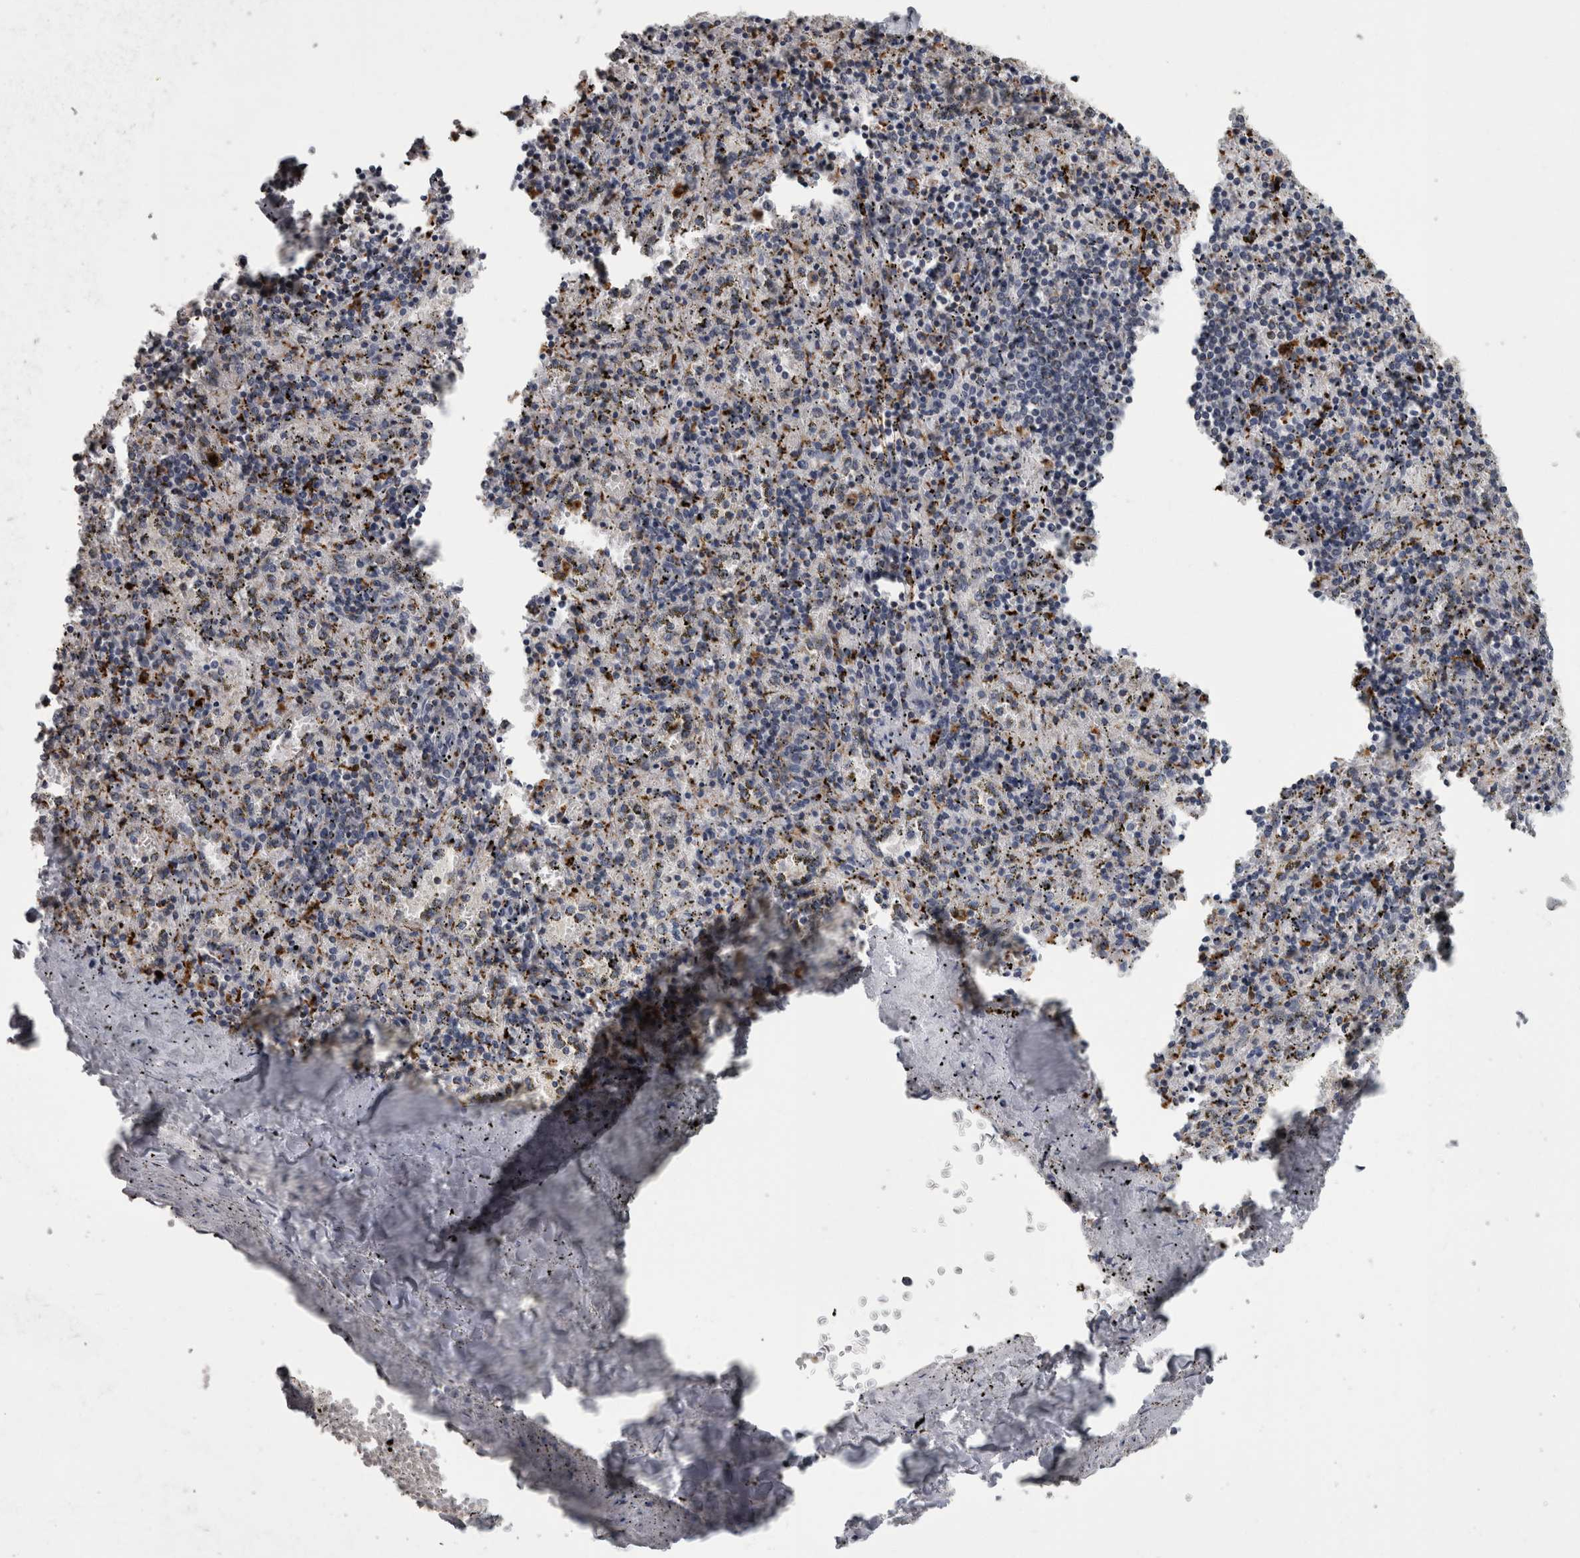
{"staining": {"intensity": "moderate", "quantity": "<25%", "location": "cytoplasmic/membranous"}, "tissue": "spleen", "cell_type": "Cells in red pulp", "image_type": "normal", "snomed": [{"axis": "morphology", "description": "Normal tissue, NOS"}, {"axis": "topography", "description": "Spleen"}], "caption": "Immunohistochemical staining of benign human spleen displays moderate cytoplasmic/membranous protein positivity in approximately <25% of cells in red pulp. (DAB = brown stain, brightfield microscopy at high magnification).", "gene": "NAAA", "patient": {"sex": "male", "age": 11}}